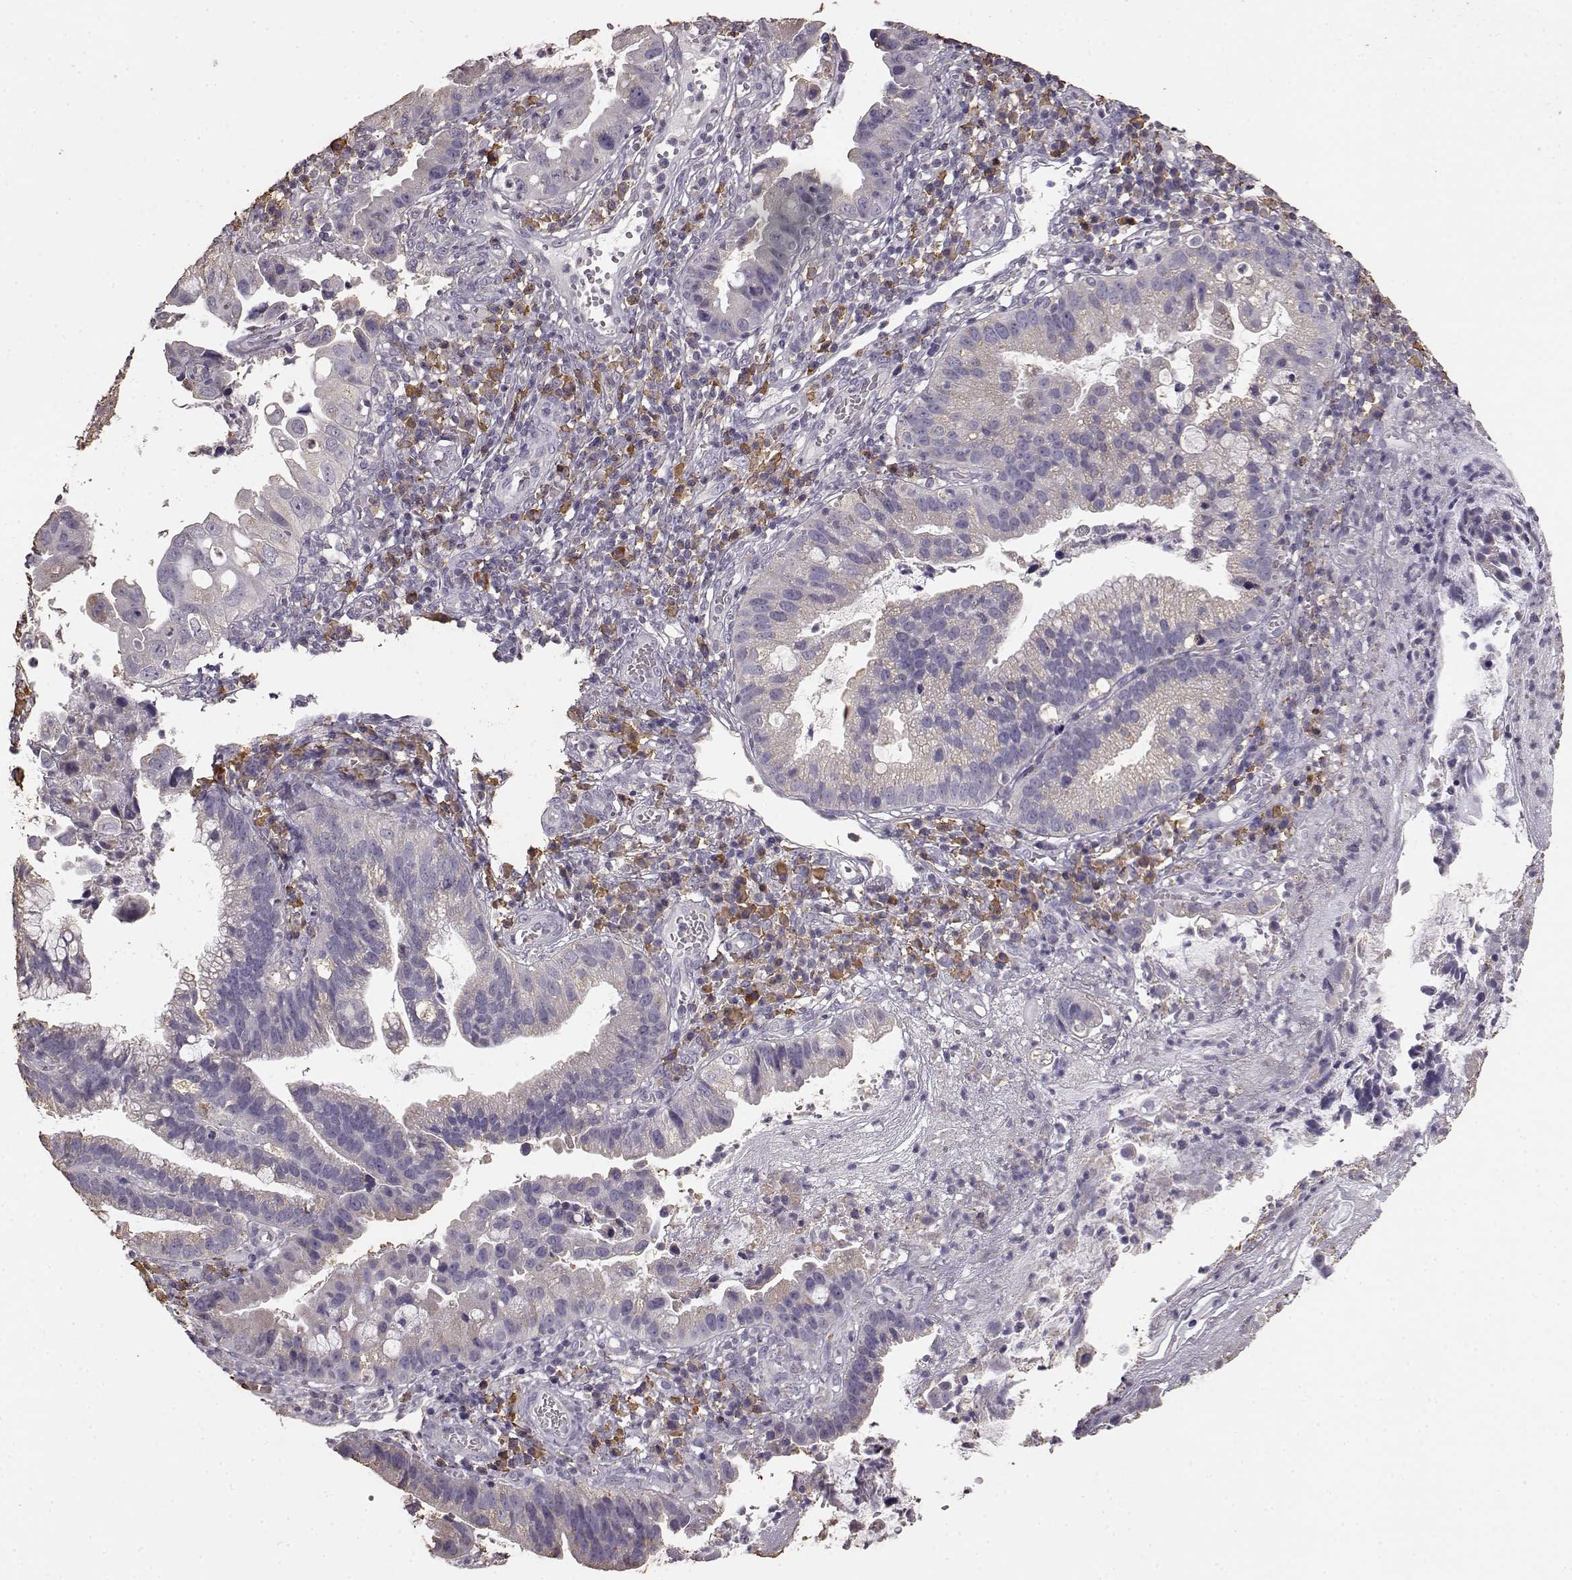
{"staining": {"intensity": "negative", "quantity": "none", "location": "none"}, "tissue": "cervical cancer", "cell_type": "Tumor cells", "image_type": "cancer", "snomed": [{"axis": "morphology", "description": "Adenocarcinoma, NOS"}, {"axis": "topography", "description": "Cervix"}], "caption": "Tumor cells are negative for protein expression in human cervical adenocarcinoma.", "gene": "GABRG3", "patient": {"sex": "female", "age": 34}}